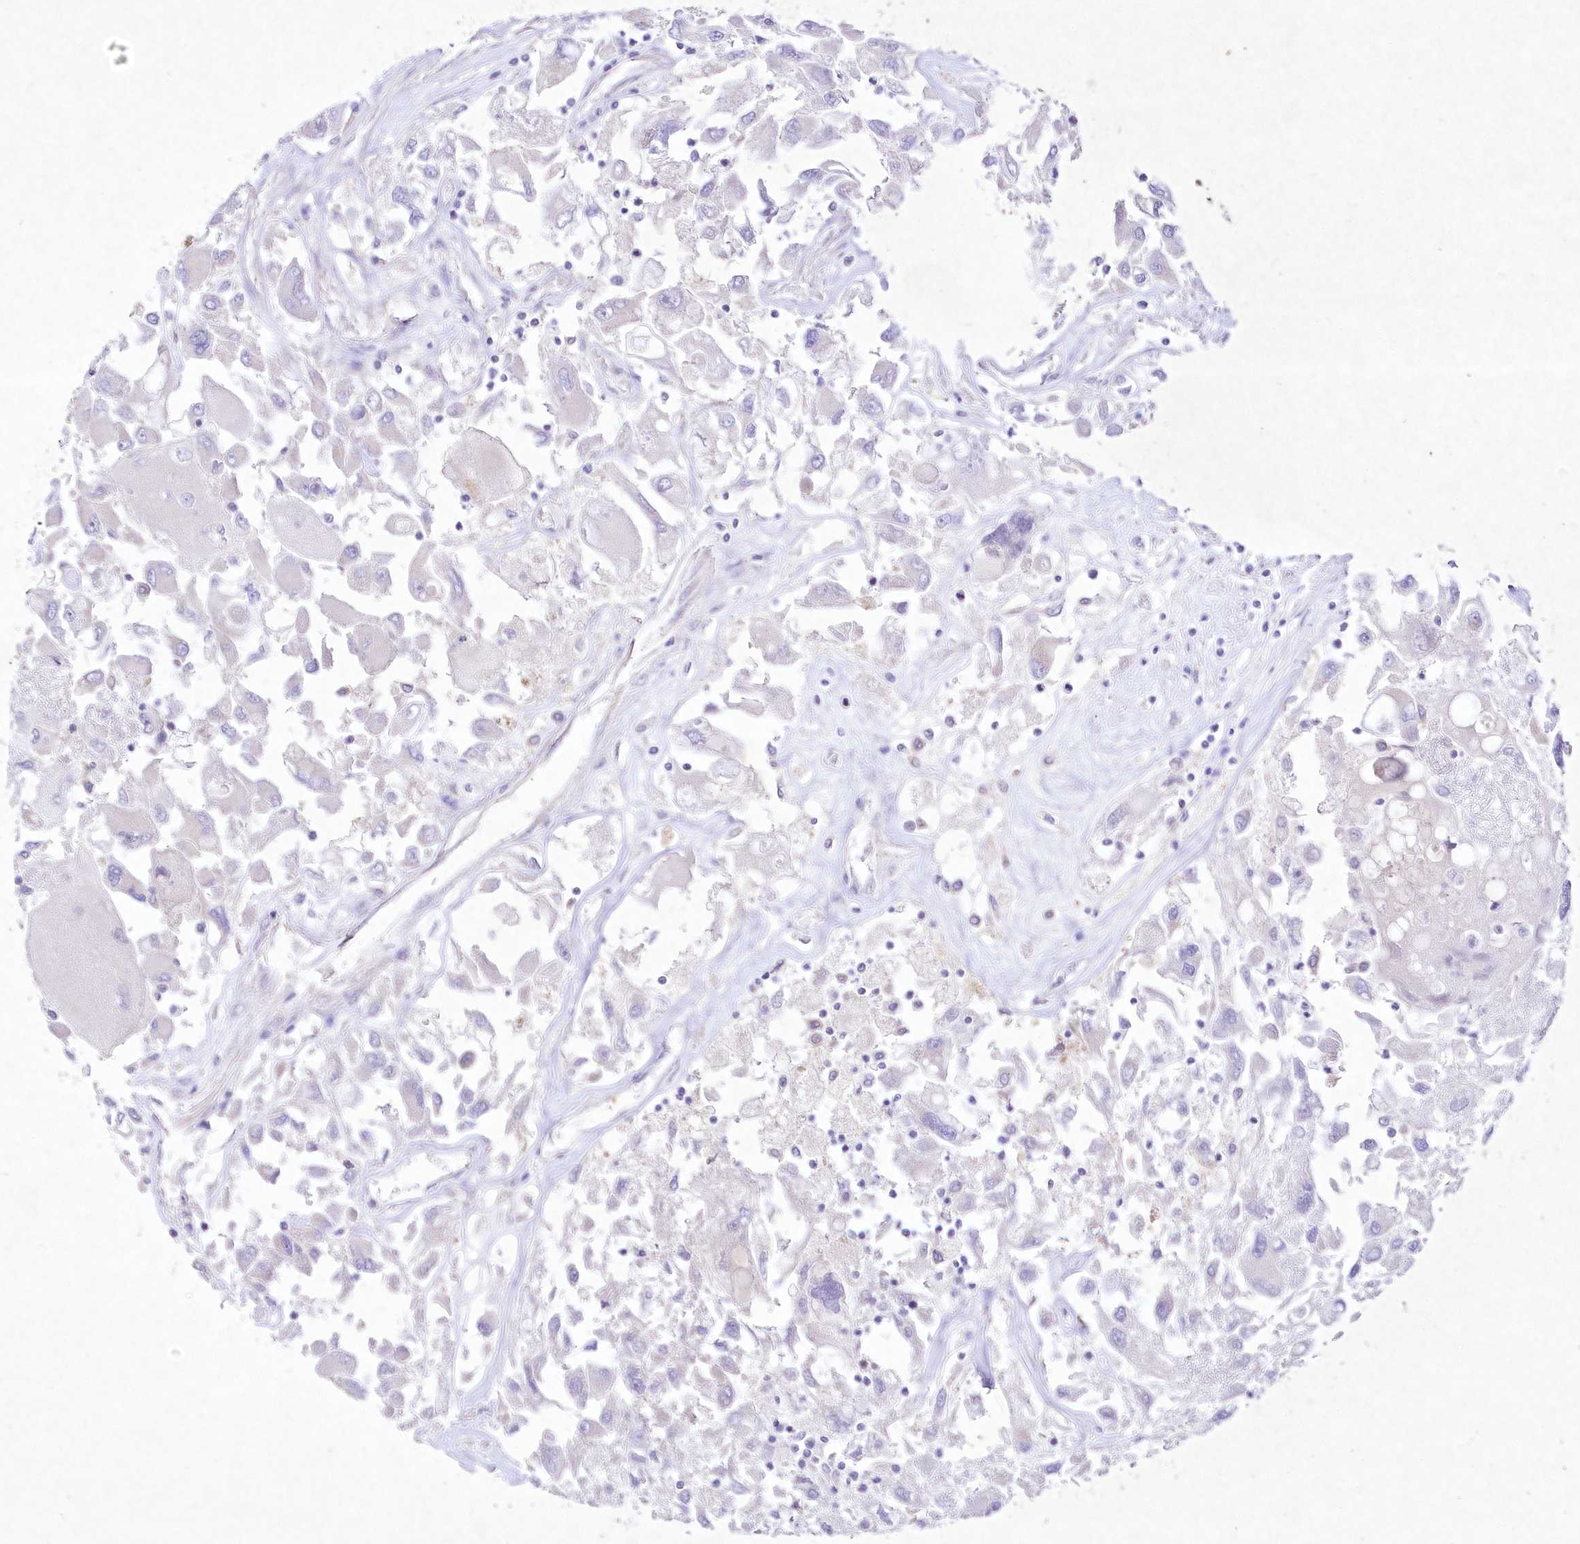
{"staining": {"intensity": "negative", "quantity": "none", "location": "none"}, "tissue": "renal cancer", "cell_type": "Tumor cells", "image_type": "cancer", "snomed": [{"axis": "morphology", "description": "Adenocarcinoma, NOS"}, {"axis": "topography", "description": "Kidney"}], "caption": "This photomicrograph is of renal cancer (adenocarcinoma) stained with immunohistochemistry to label a protein in brown with the nuclei are counter-stained blue. There is no expression in tumor cells.", "gene": "ITSN2", "patient": {"sex": "female", "age": 52}}